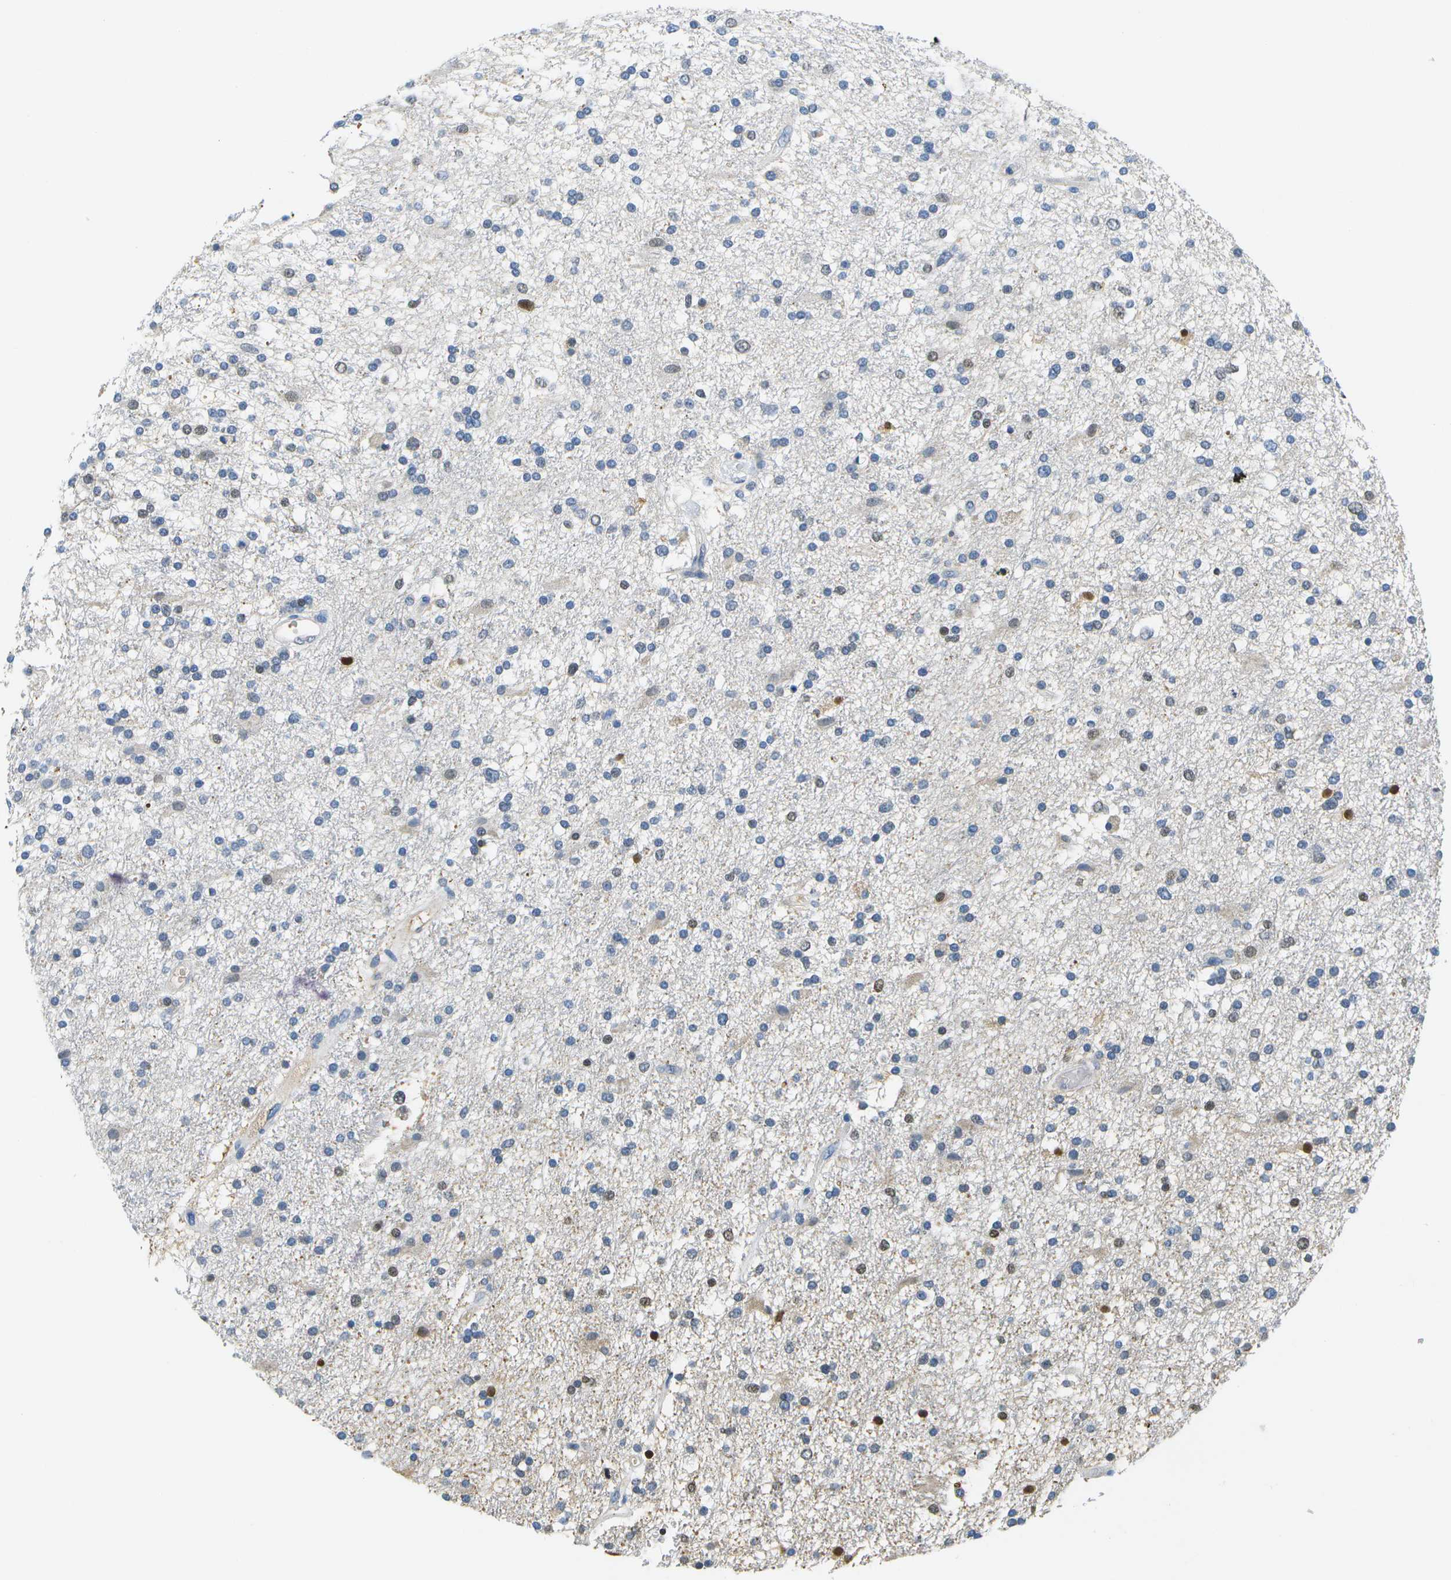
{"staining": {"intensity": "moderate", "quantity": "<25%", "location": "nuclear"}, "tissue": "glioma", "cell_type": "Tumor cells", "image_type": "cancer", "snomed": [{"axis": "morphology", "description": "Glioma, malignant, High grade"}, {"axis": "topography", "description": "Brain"}], "caption": "The photomicrograph shows staining of glioma, revealing moderate nuclear protein staining (brown color) within tumor cells.", "gene": "SERPINA1", "patient": {"sex": "male", "age": 33}}